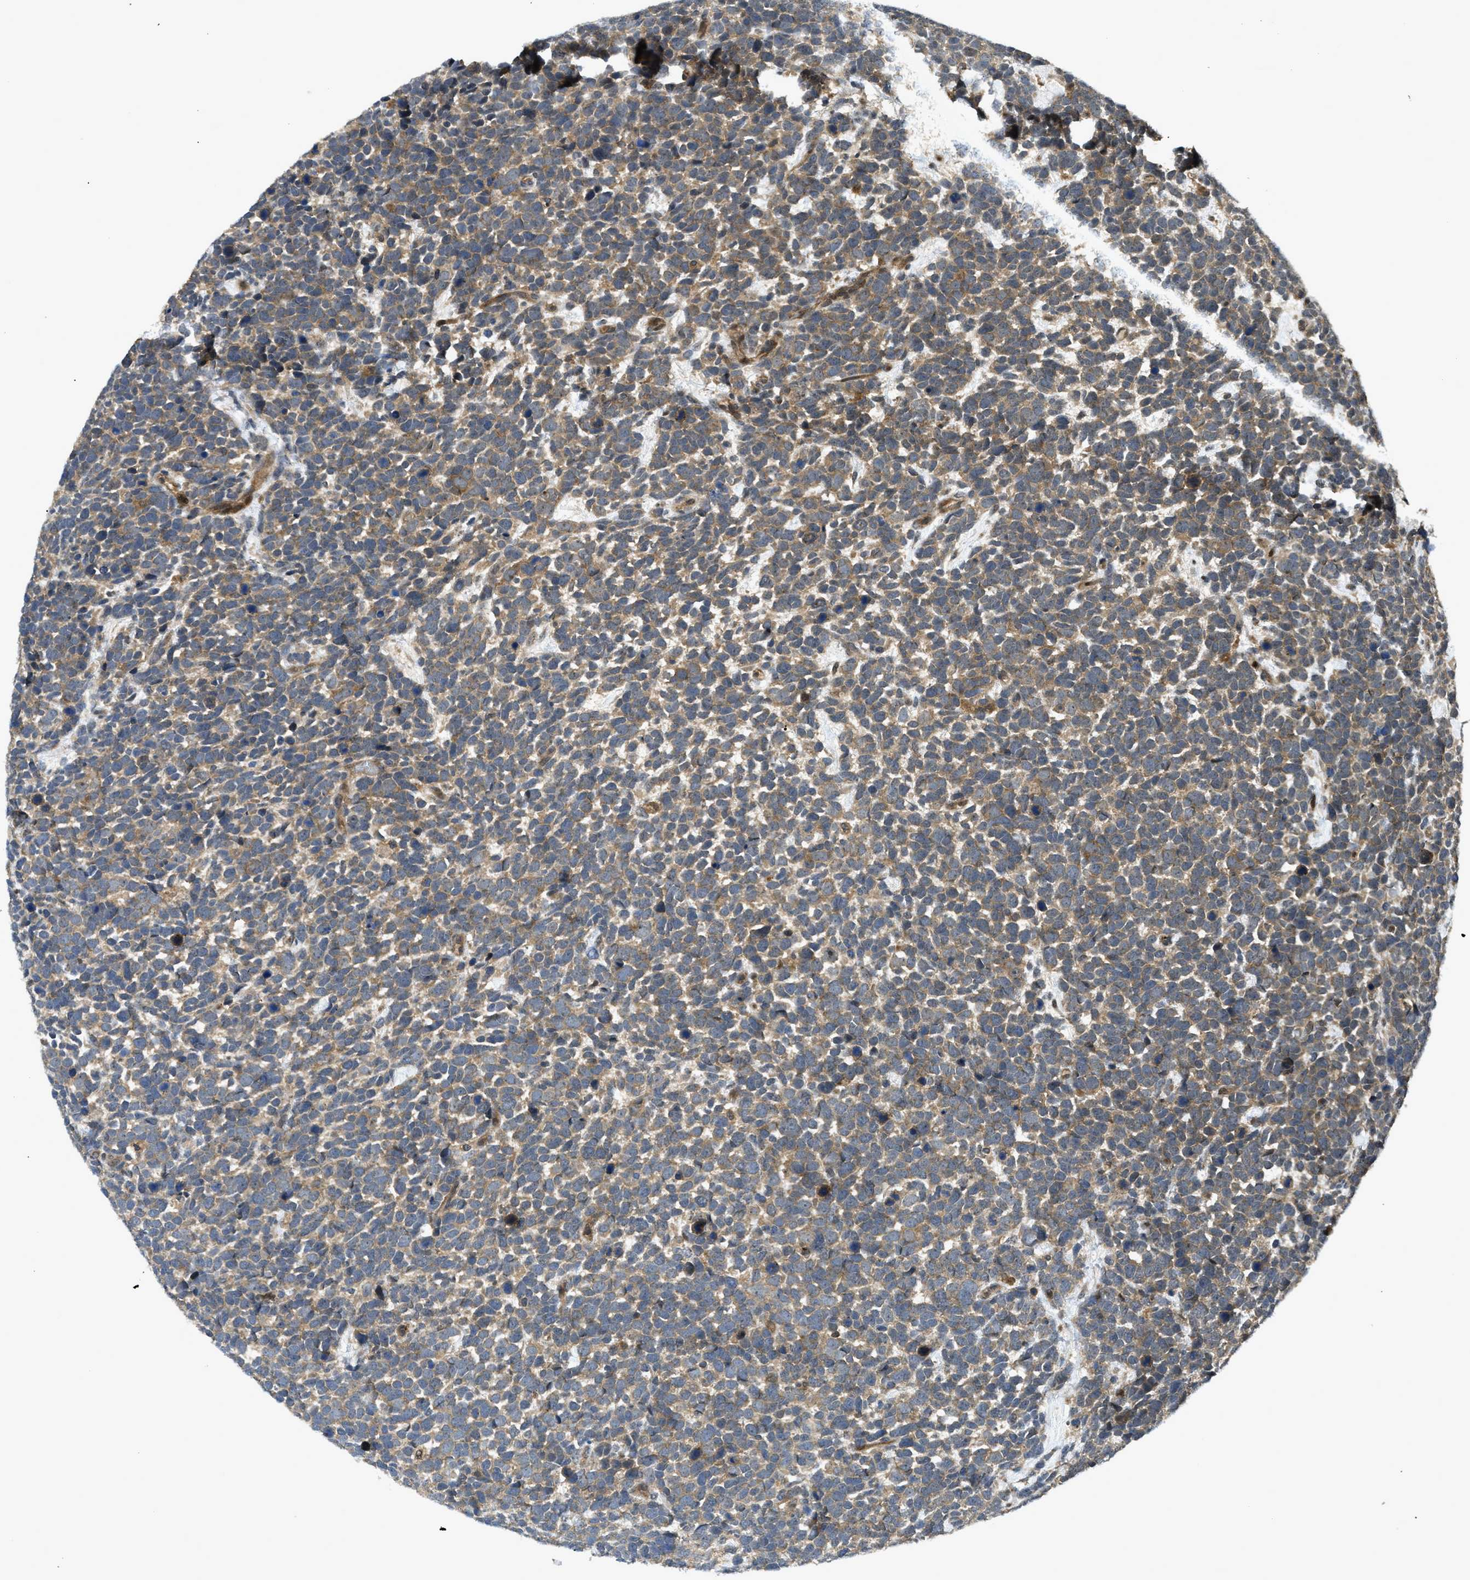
{"staining": {"intensity": "moderate", "quantity": ">75%", "location": "cytoplasmic/membranous"}, "tissue": "urothelial cancer", "cell_type": "Tumor cells", "image_type": "cancer", "snomed": [{"axis": "morphology", "description": "Urothelial carcinoma, High grade"}, {"axis": "topography", "description": "Urinary bladder"}], "caption": "Urothelial cancer stained with immunohistochemistry shows moderate cytoplasmic/membranous positivity in approximately >75% of tumor cells.", "gene": "DNAJC28", "patient": {"sex": "female", "age": 82}}